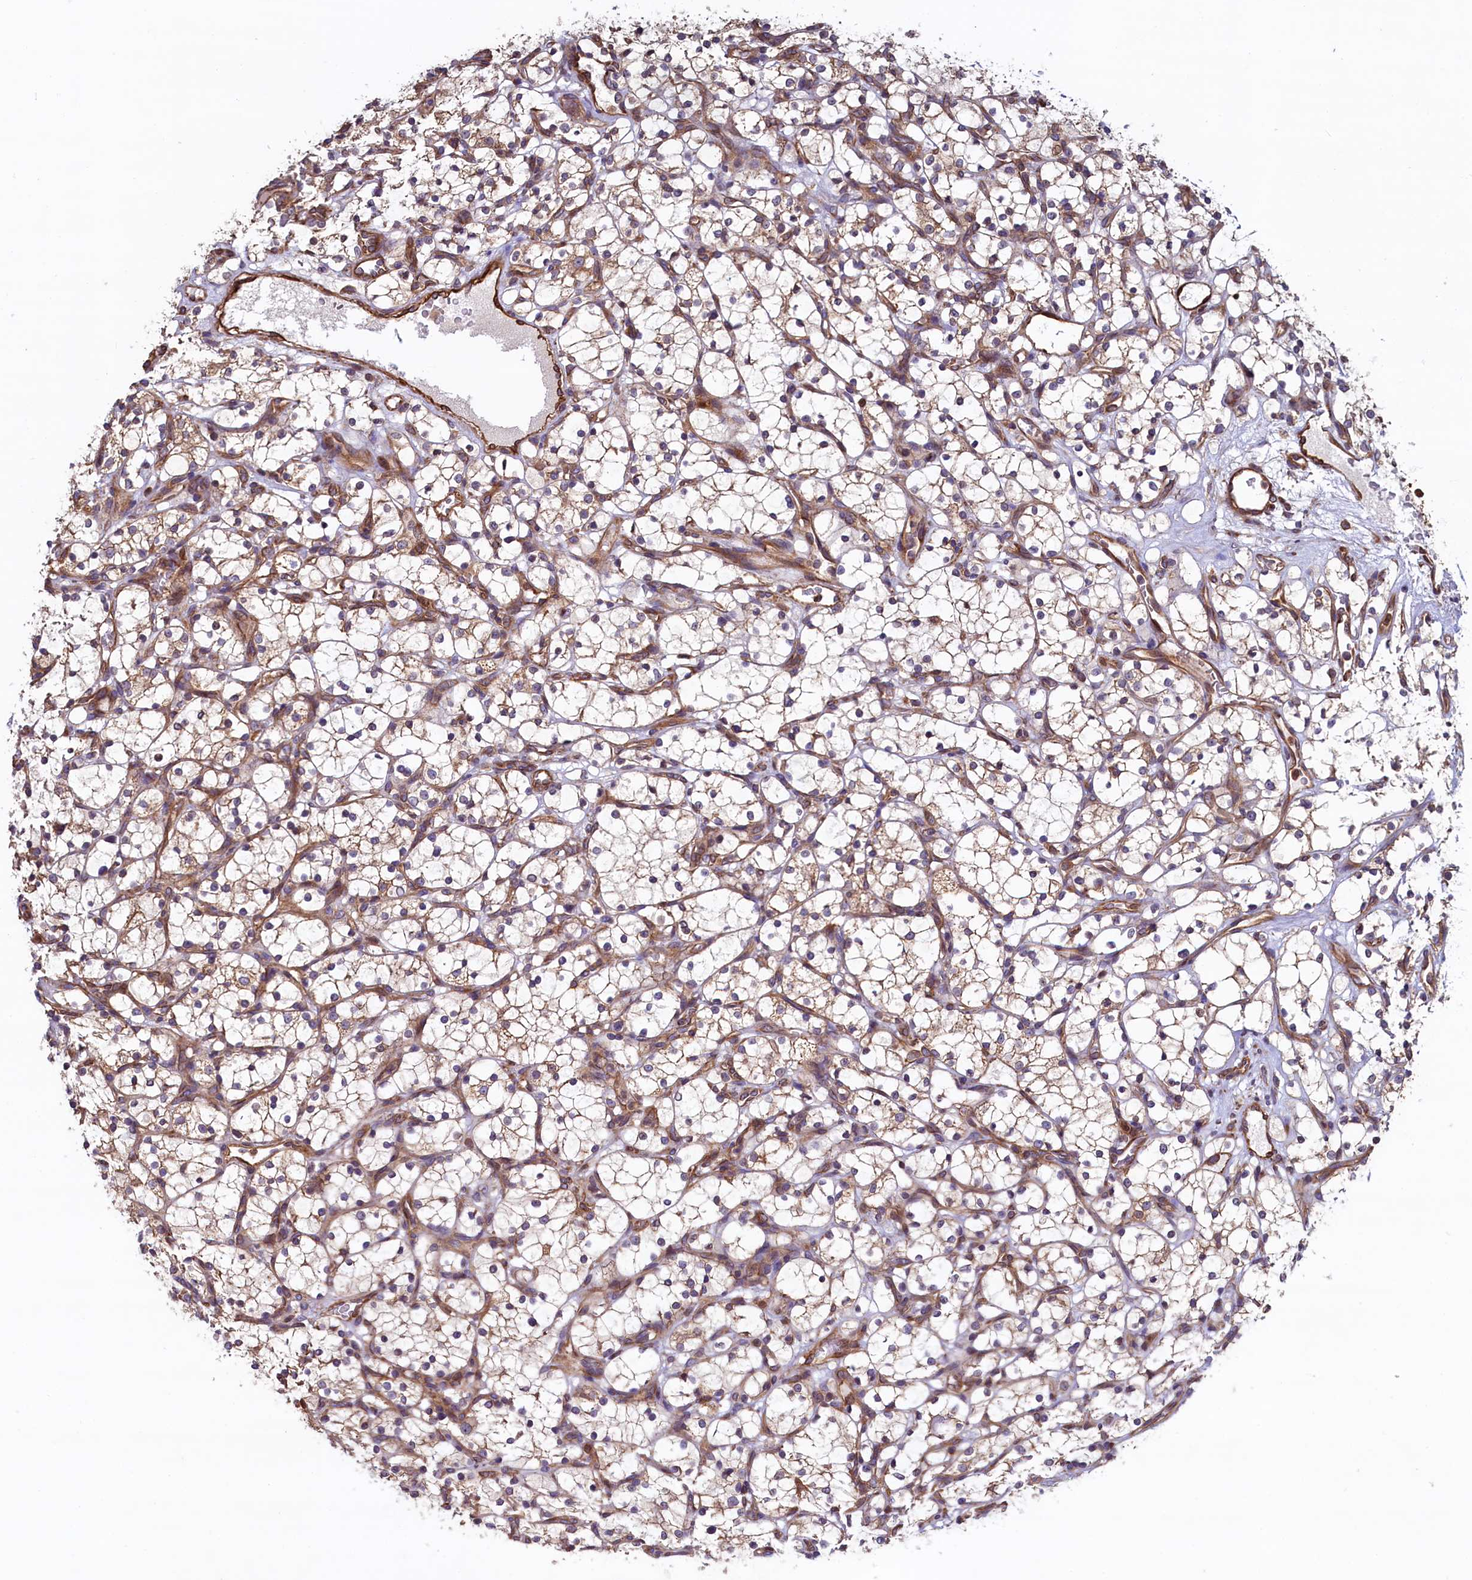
{"staining": {"intensity": "weak", "quantity": "25%-75%", "location": "cytoplasmic/membranous"}, "tissue": "renal cancer", "cell_type": "Tumor cells", "image_type": "cancer", "snomed": [{"axis": "morphology", "description": "Adenocarcinoma, NOS"}, {"axis": "topography", "description": "Kidney"}], "caption": "Immunohistochemical staining of human renal cancer reveals low levels of weak cytoplasmic/membranous expression in approximately 25%-75% of tumor cells.", "gene": "ATXN2L", "patient": {"sex": "female", "age": 69}}